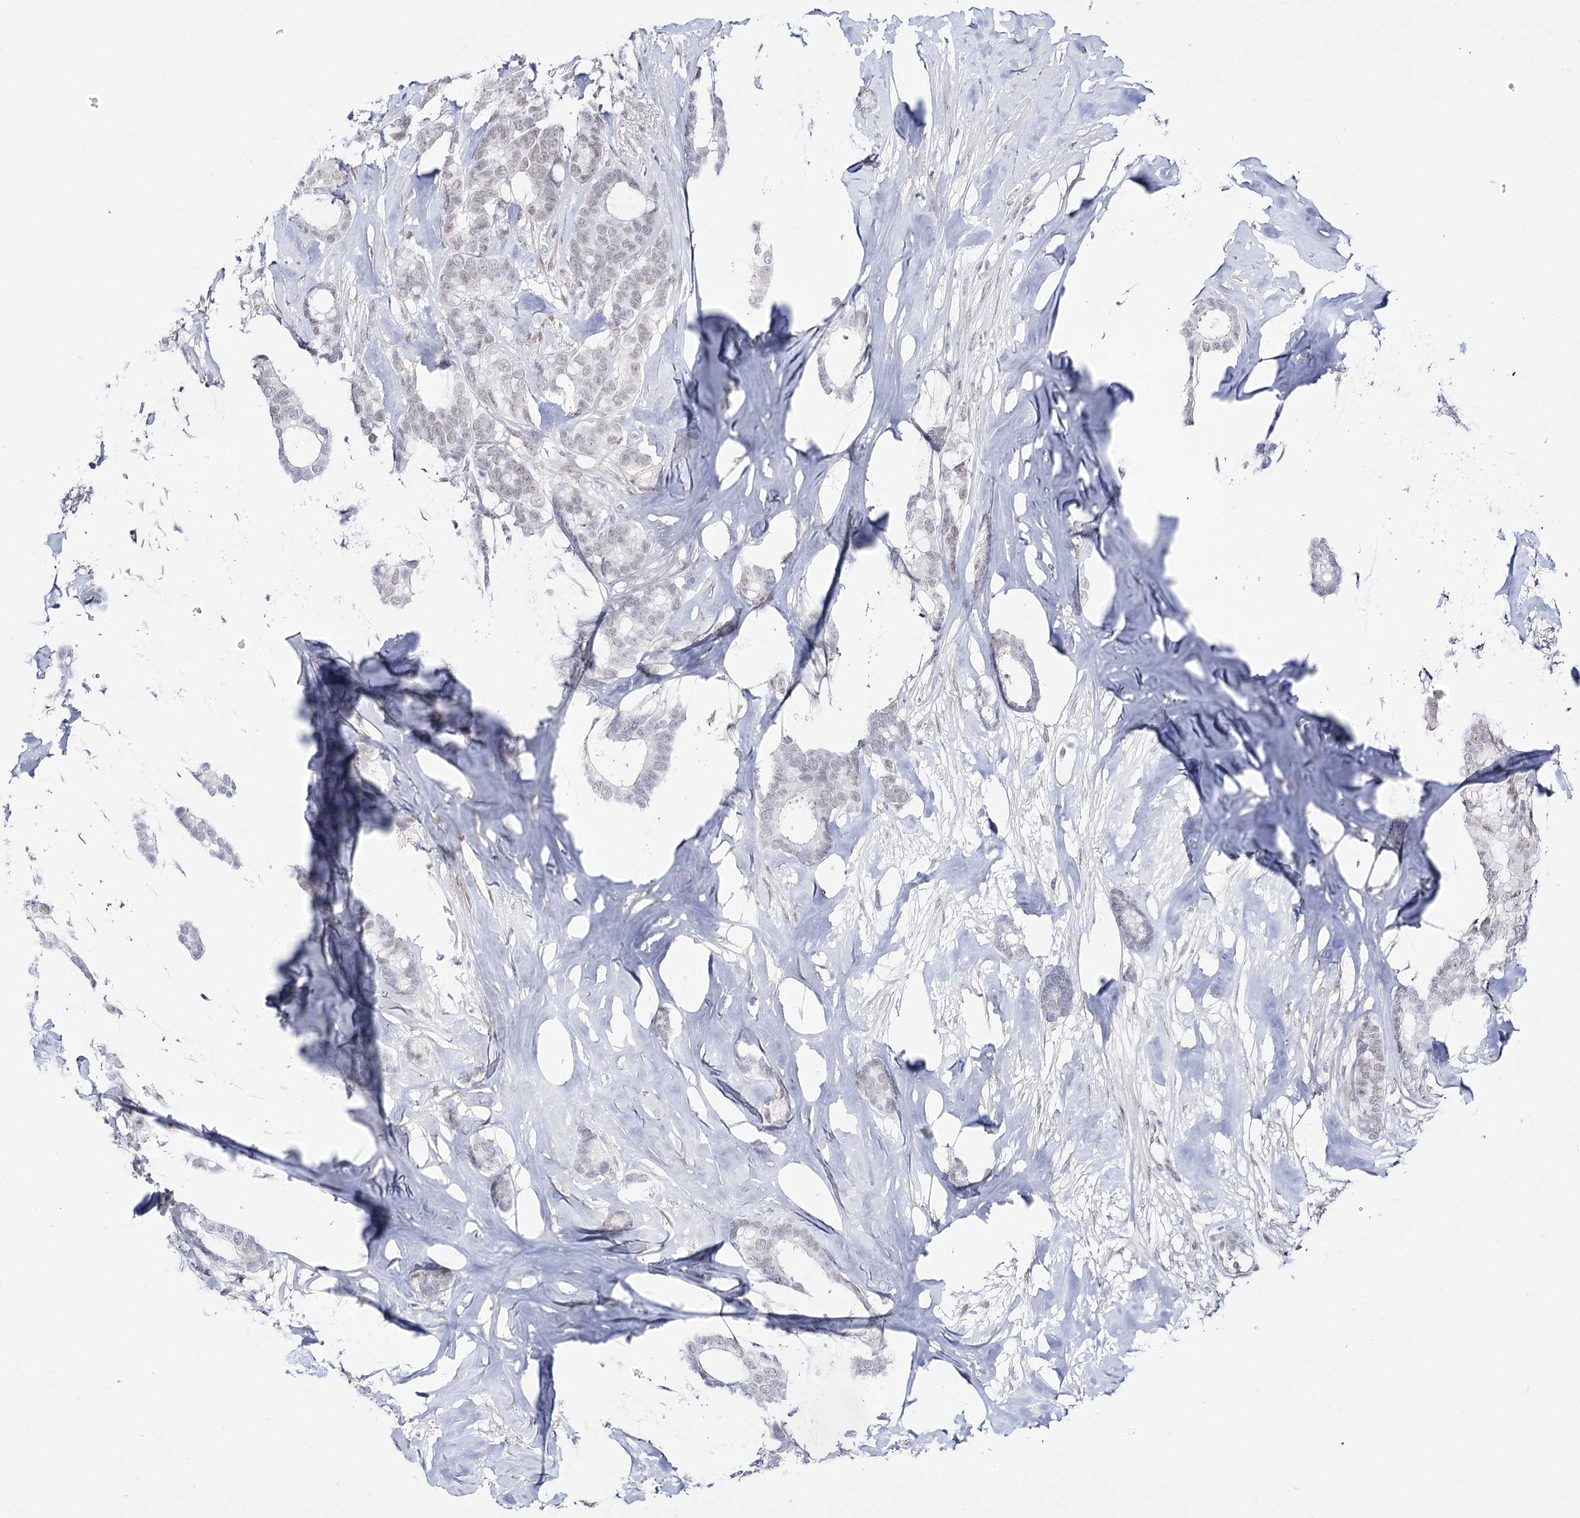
{"staining": {"intensity": "weak", "quantity": "<25%", "location": "nuclear"}, "tissue": "breast cancer", "cell_type": "Tumor cells", "image_type": "cancer", "snomed": [{"axis": "morphology", "description": "Duct carcinoma"}, {"axis": "topography", "description": "Breast"}], "caption": "Human breast cancer (infiltrating ductal carcinoma) stained for a protein using IHC shows no expression in tumor cells.", "gene": "RBM15B", "patient": {"sex": "female", "age": 87}}